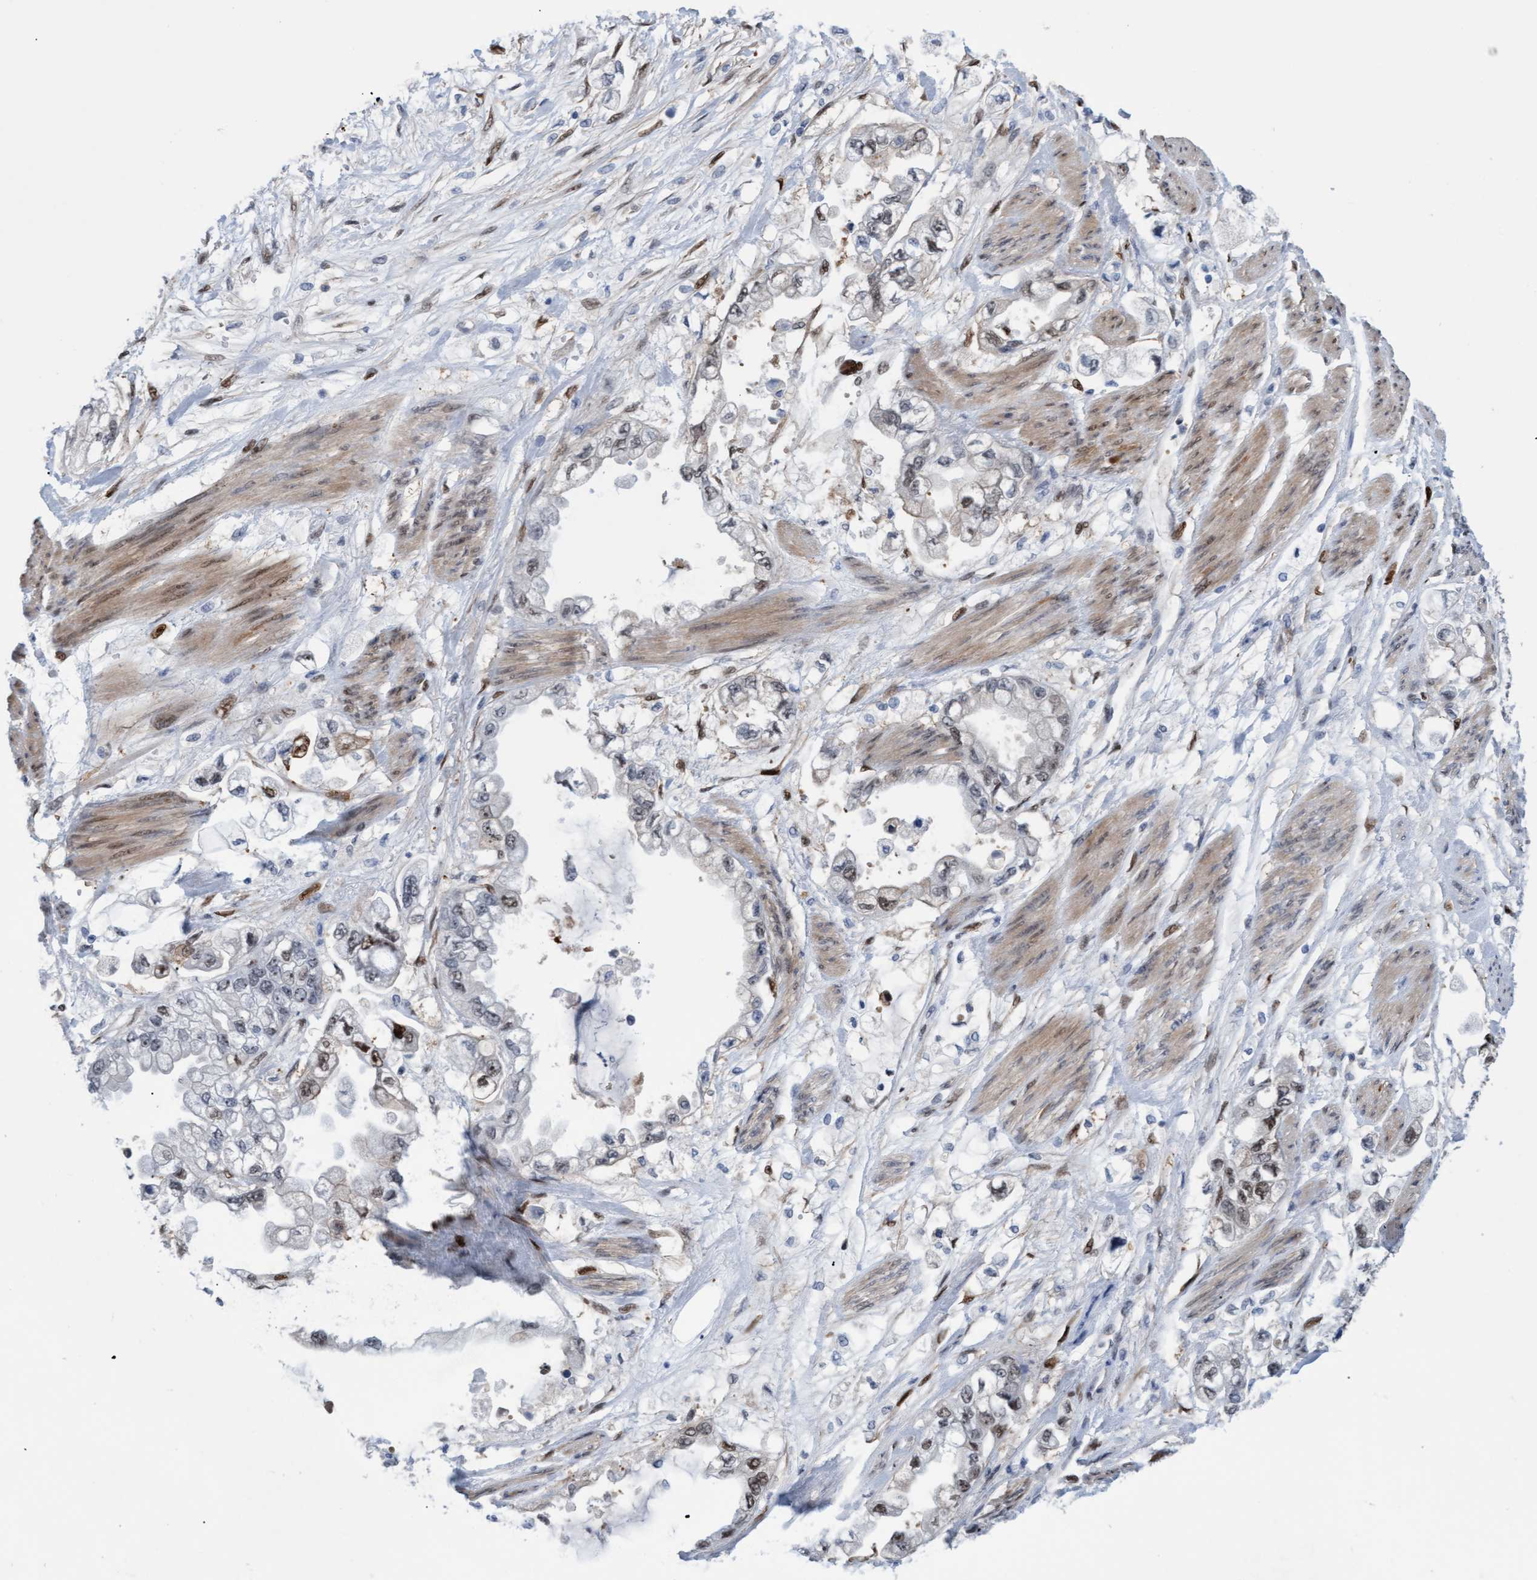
{"staining": {"intensity": "weak", "quantity": "<25%", "location": "nuclear"}, "tissue": "stomach cancer", "cell_type": "Tumor cells", "image_type": "cancer", "snomed": [{"axis": "morphology", "description": "Normal tissue, NOS"}, {"axis": "morphology", "description": "Adenocarcinoma, NOS"}, {"axis": "topography", "description": "Stomach"}], "caption": "Protein analysis of stomach cancer (adenocarcinoma) exhibits no significant positivity in tumor cells.", "gene": "PINX1", "patient": {"sex": "male", "age": 62}}